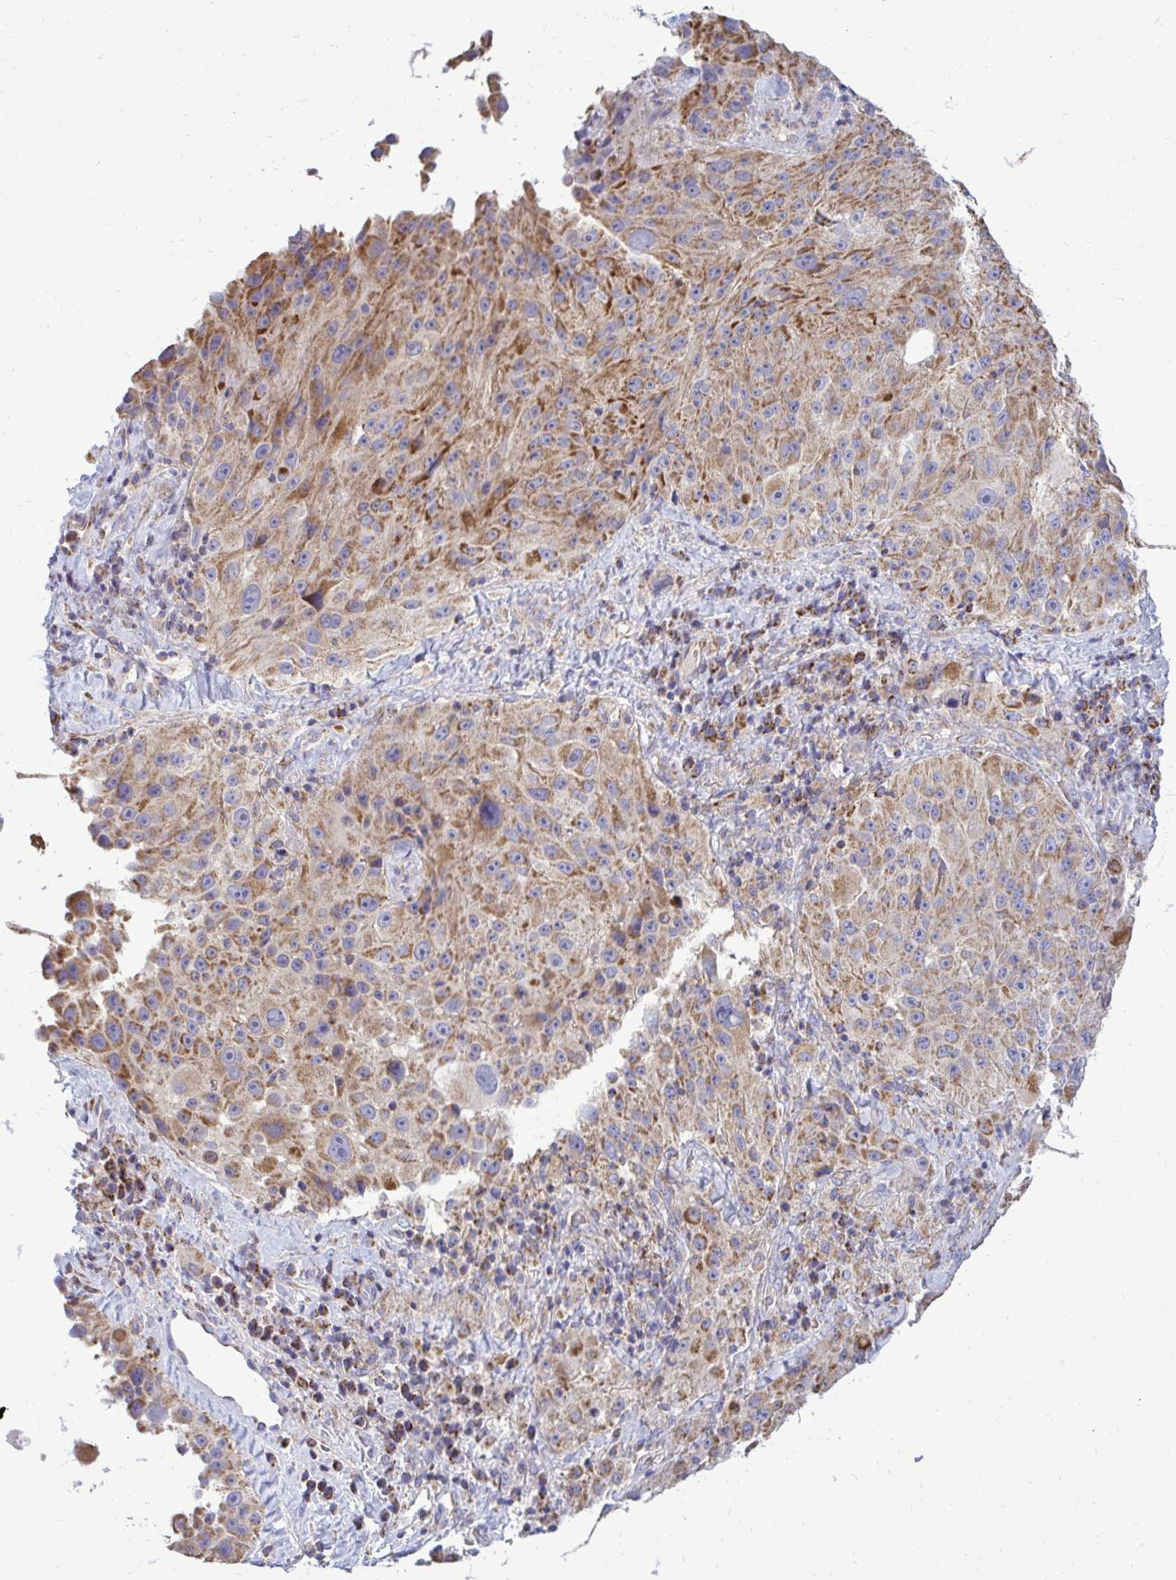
{"staining": {"intensity": "moderate", "quantity": ">75%", "location": "cytoplasmic/membranous"}, "tissue": "melanoma", "cell_type": "Tumor cells", "image_type": "cancer", "snomed": [{"axis": "morphology", "description": "Malignant melanoma, Metastatic site"}, {"axis": "topography", "description": "Lymph node"}], "caption": "Melanoma stained with immunohistochemistry (IHC) exhibits moderate cytoplasmic/membranous positivity in about >75% of tumor cells.", "gene": "OR10R2", "patient": {"sex": "male", "age": 62}}